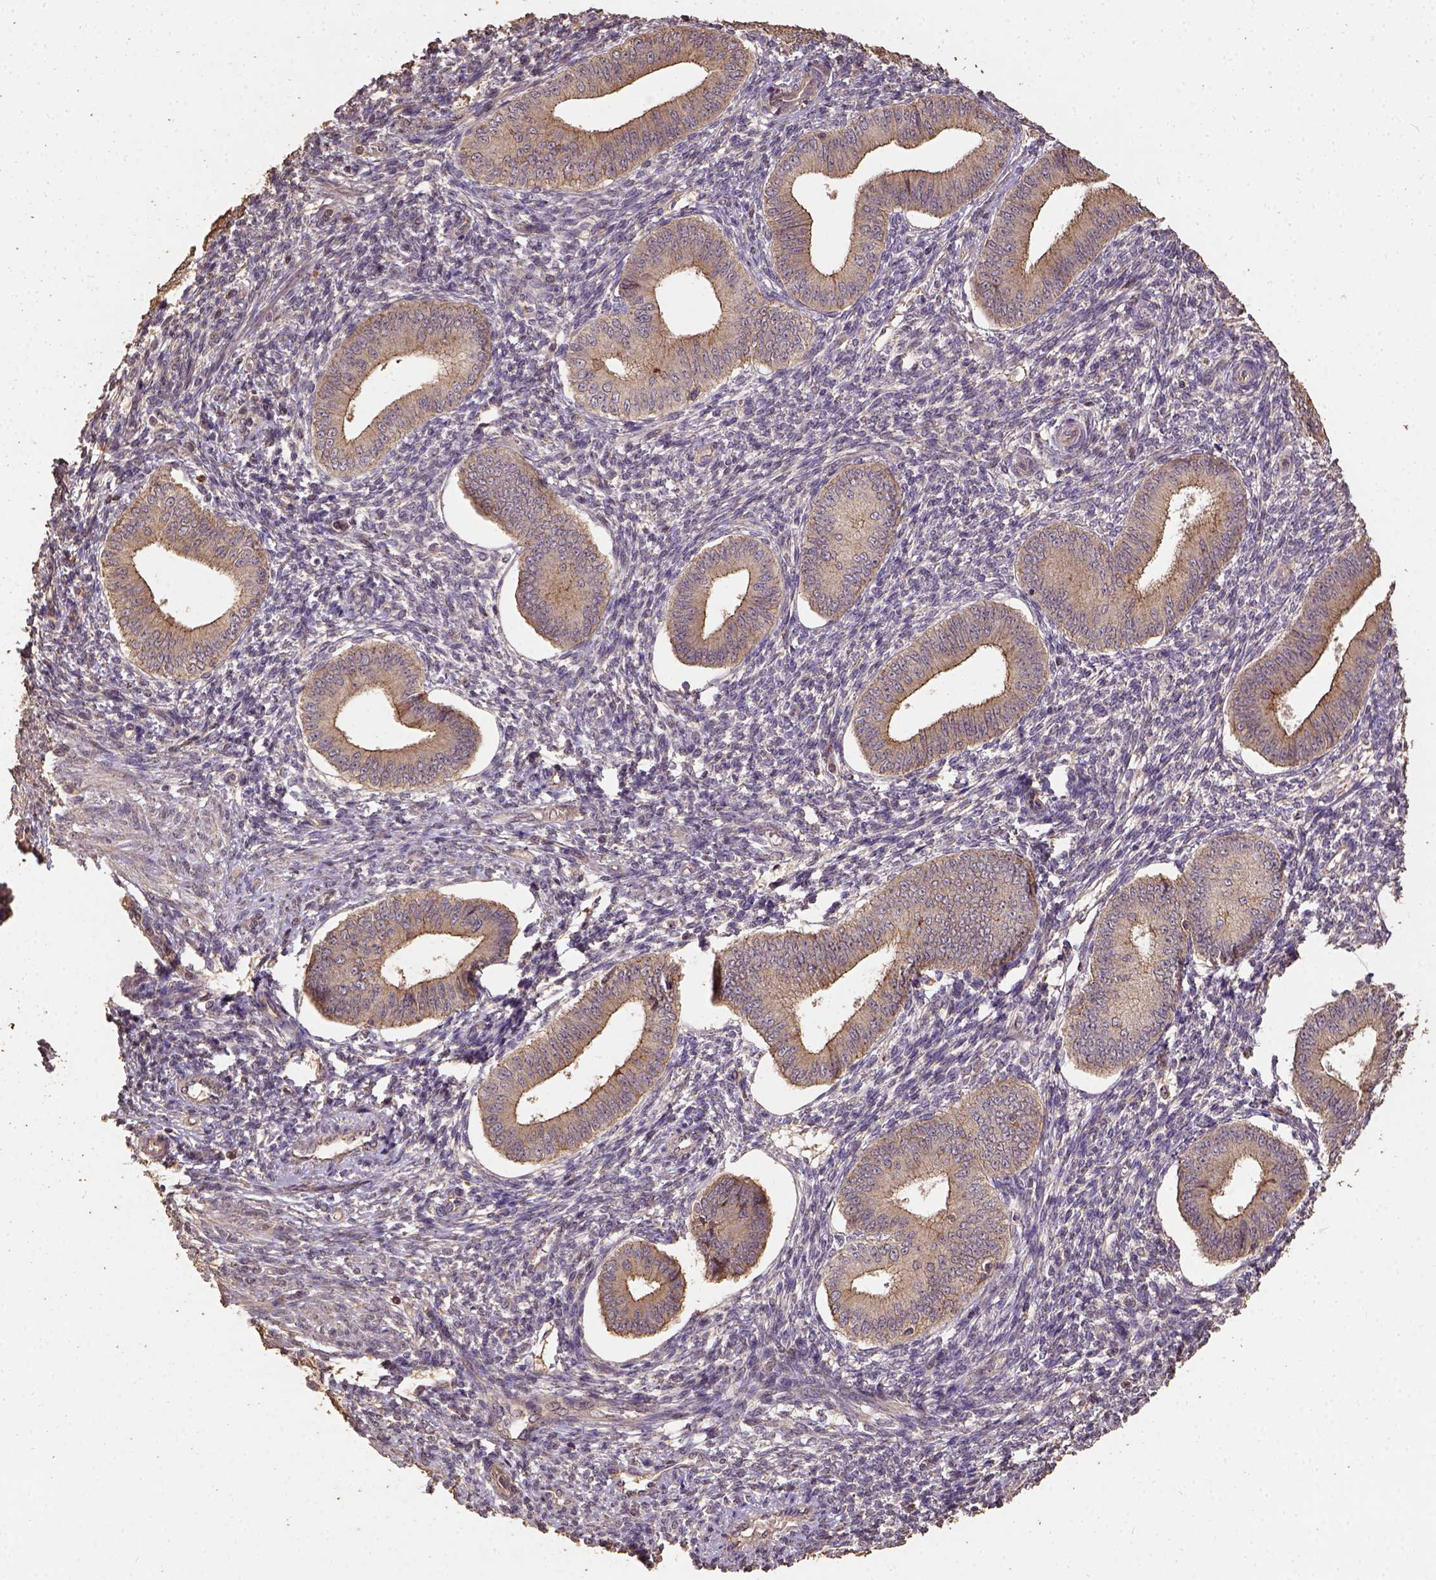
{"staining": {"intensity": "negative", "quantity": "none", "location": "none"}, "tissue": "endometrium", "cell_type": "Cells in endometrial stroma", "image_type": "normal", "snomed": [{"axis": "morphology", "description": "Normal tissue, NOS"}, {"axis": "topography", "description": "Endometrium"}], "caption": "Immunohistochemistry of normal endometrium displays no expression in cells in endometrial stroma. Brightfield microscopy of IHC stained with DAB (3,3'-diaminobenzidine) (brown) and hematoxylin (blue), captured at high magnification.", "gene": "ATP1B3", "patient": {"sex": "female", "age": 42}}